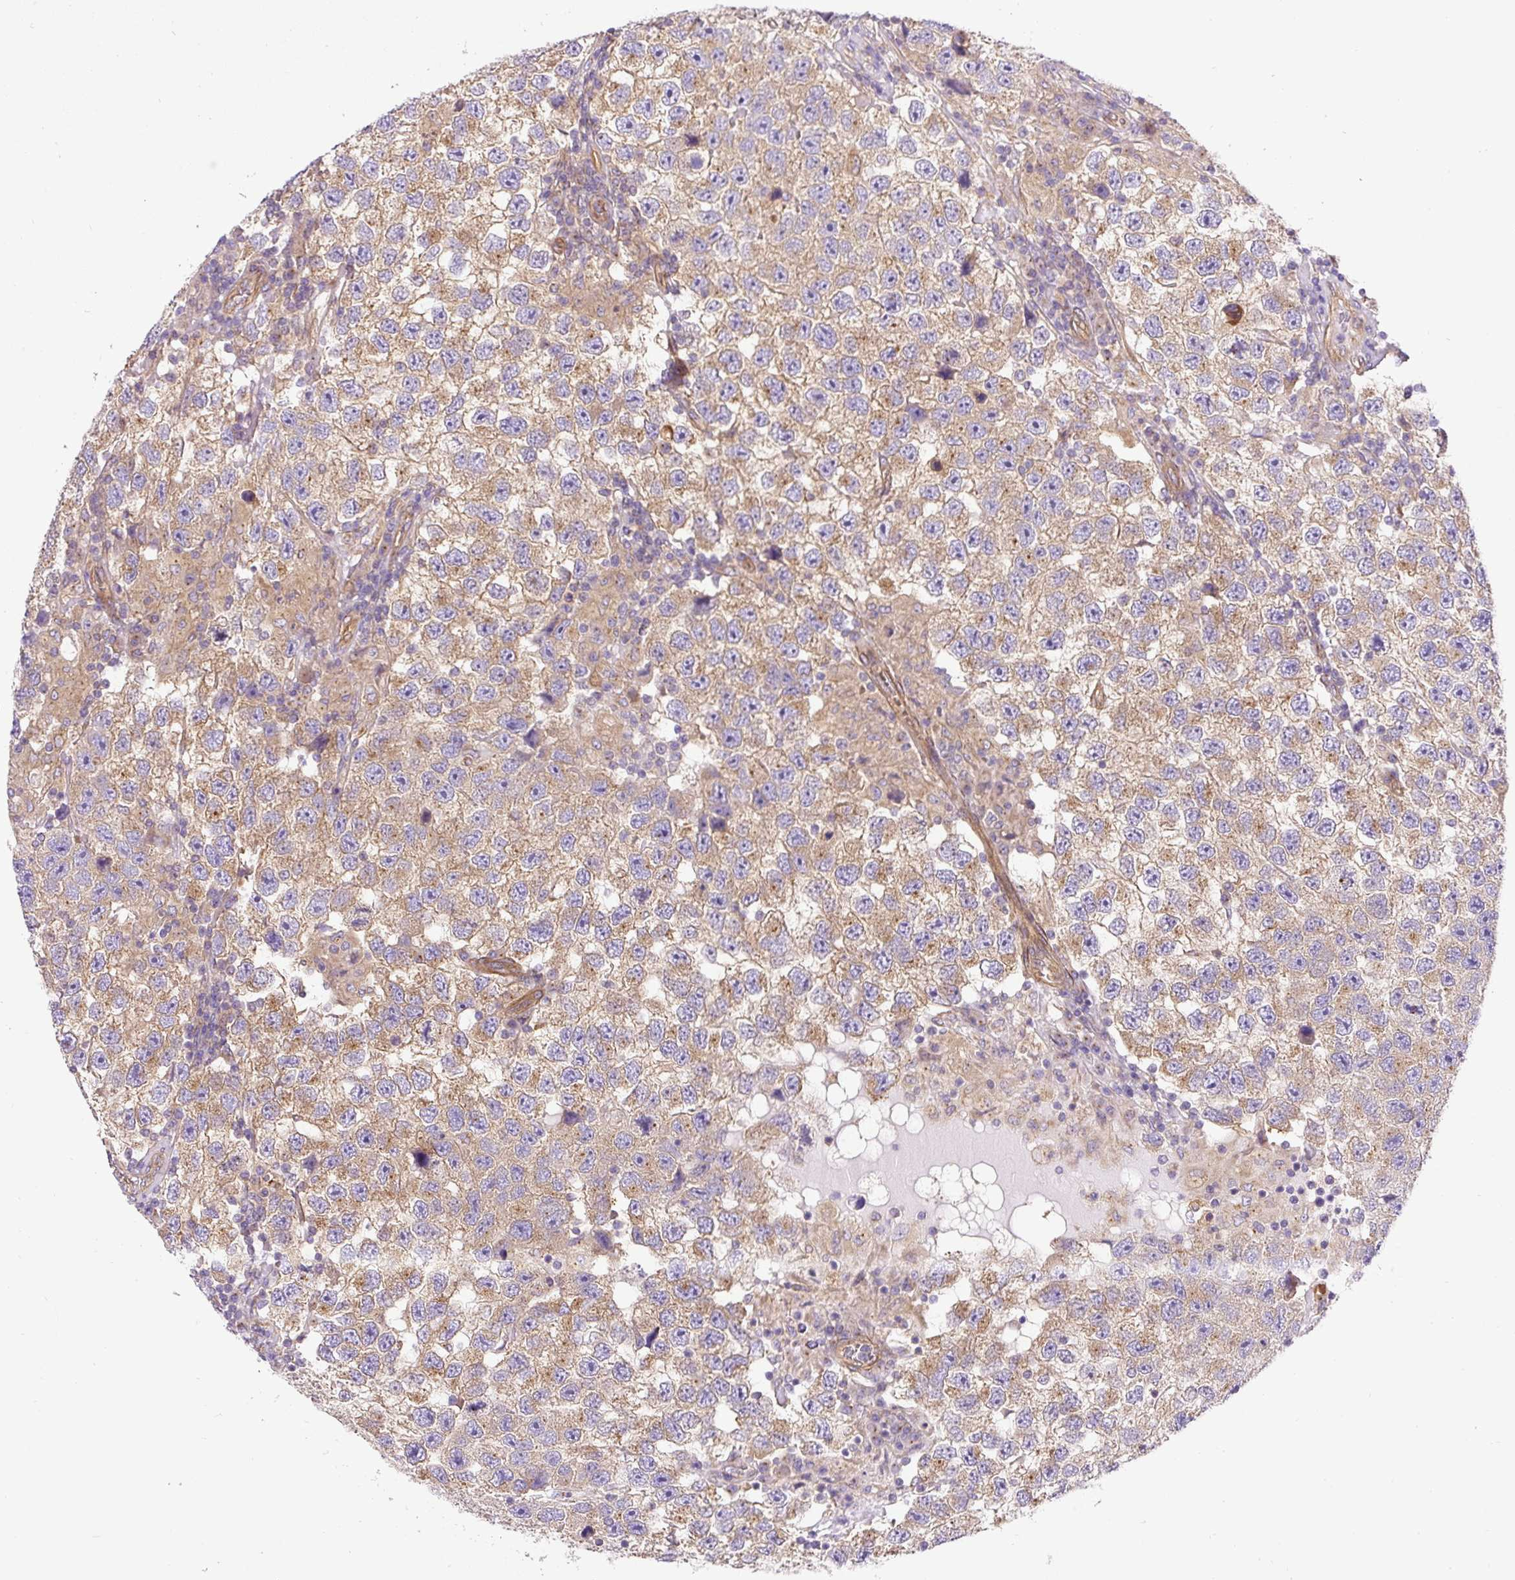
{"staining": {"intensity": "moderate", "quantity": "25%-75%", "location": "cytoplasmic/membranous"}, "tissue": "testis cancer", "cell_type": "Tumor cells", "image_type": "cancer", "snomed": [{"axis": "morphology", "description": "Seminoma, NOS"}, {"axis": "topography", "description": "Testis"}], "caption": "An image of testis cancer stained for a protein demonstrates moderate cytoplasmic/membranous brown staining in tumor cells.", "gene": "DCTN1", "patient": {"sex": "male", "age": 26}}